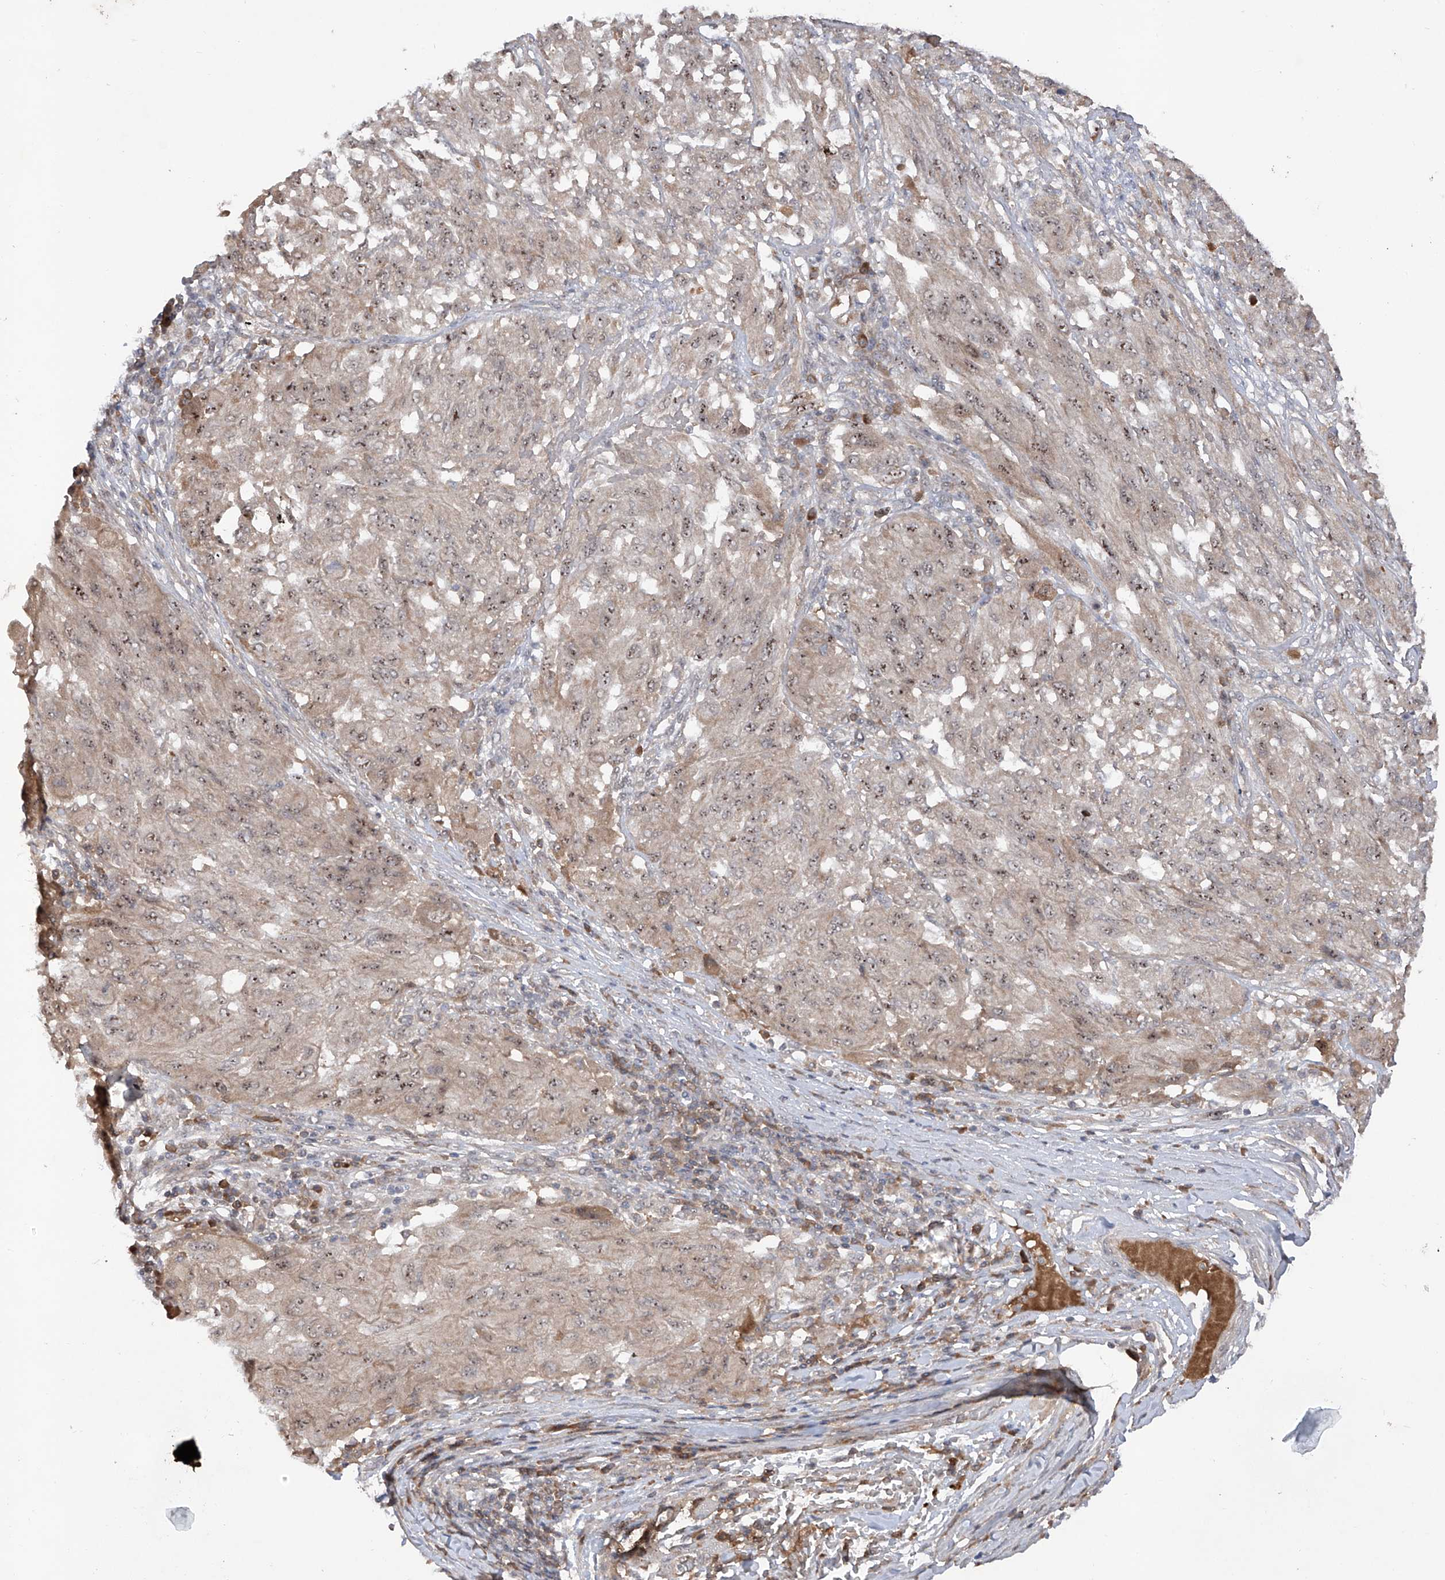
{"staining": {"intensity": "moderate", "quantity": ">75%", "location": "nuclear"}, "tissue": "melanoma", "cell_type": "Tumor cells", "image_type": "cancer", "snomed": [{"axis": "morphology", "description": "Malignant melanoma, NOS"}, {"axis": "topography", "description": "Skin"}], "caption": "Malignant melanoma stained with immunohistochemistry (IHC) displays moderate nuclear expression in about >75% of tumor cells. The staining was performed using DAB to visualize the protein expression in brown, while the nuclei were stained in blue with hematoxylin (Magnification: 20x).", "gene": "FAM135A", "patient": {"sex": "female", "age": 91}}